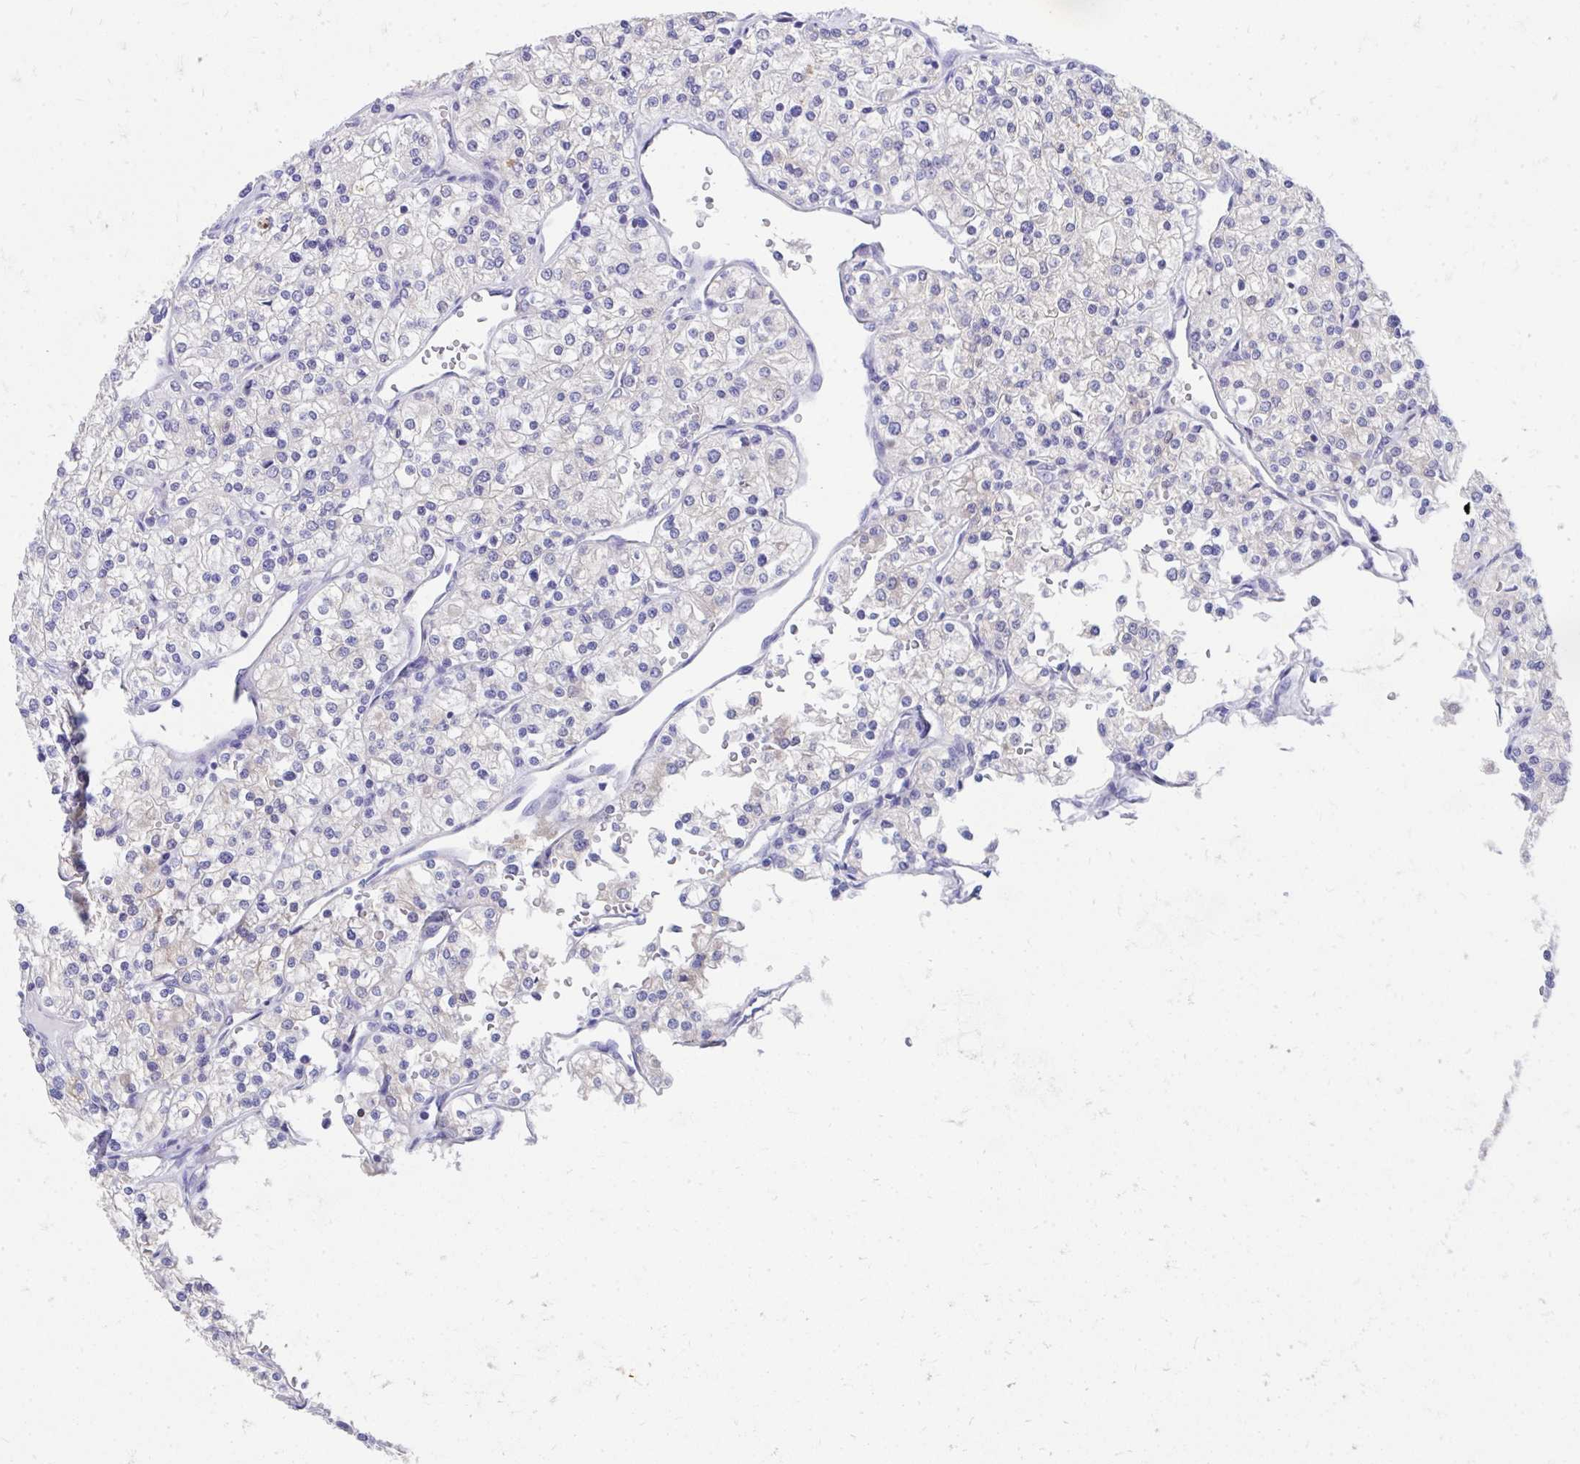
{"staining": {"intensity": "negative", "quantity": "none", "location": "none"}, "tissue": "renal cancer", "cell_type": "Tumor cells", "image_type": "cancer", "snomed": [{"axis": "morphology", "description": "Adenocarcinoma, NOS"}, {"axis": "topography", "description": "Kidney"}], "caption": "Tumor cells are negative for protein expression in human adenocarcinoma (renal).", "gene": "HGD", "patient": {"sex": "male", "age": 80}}